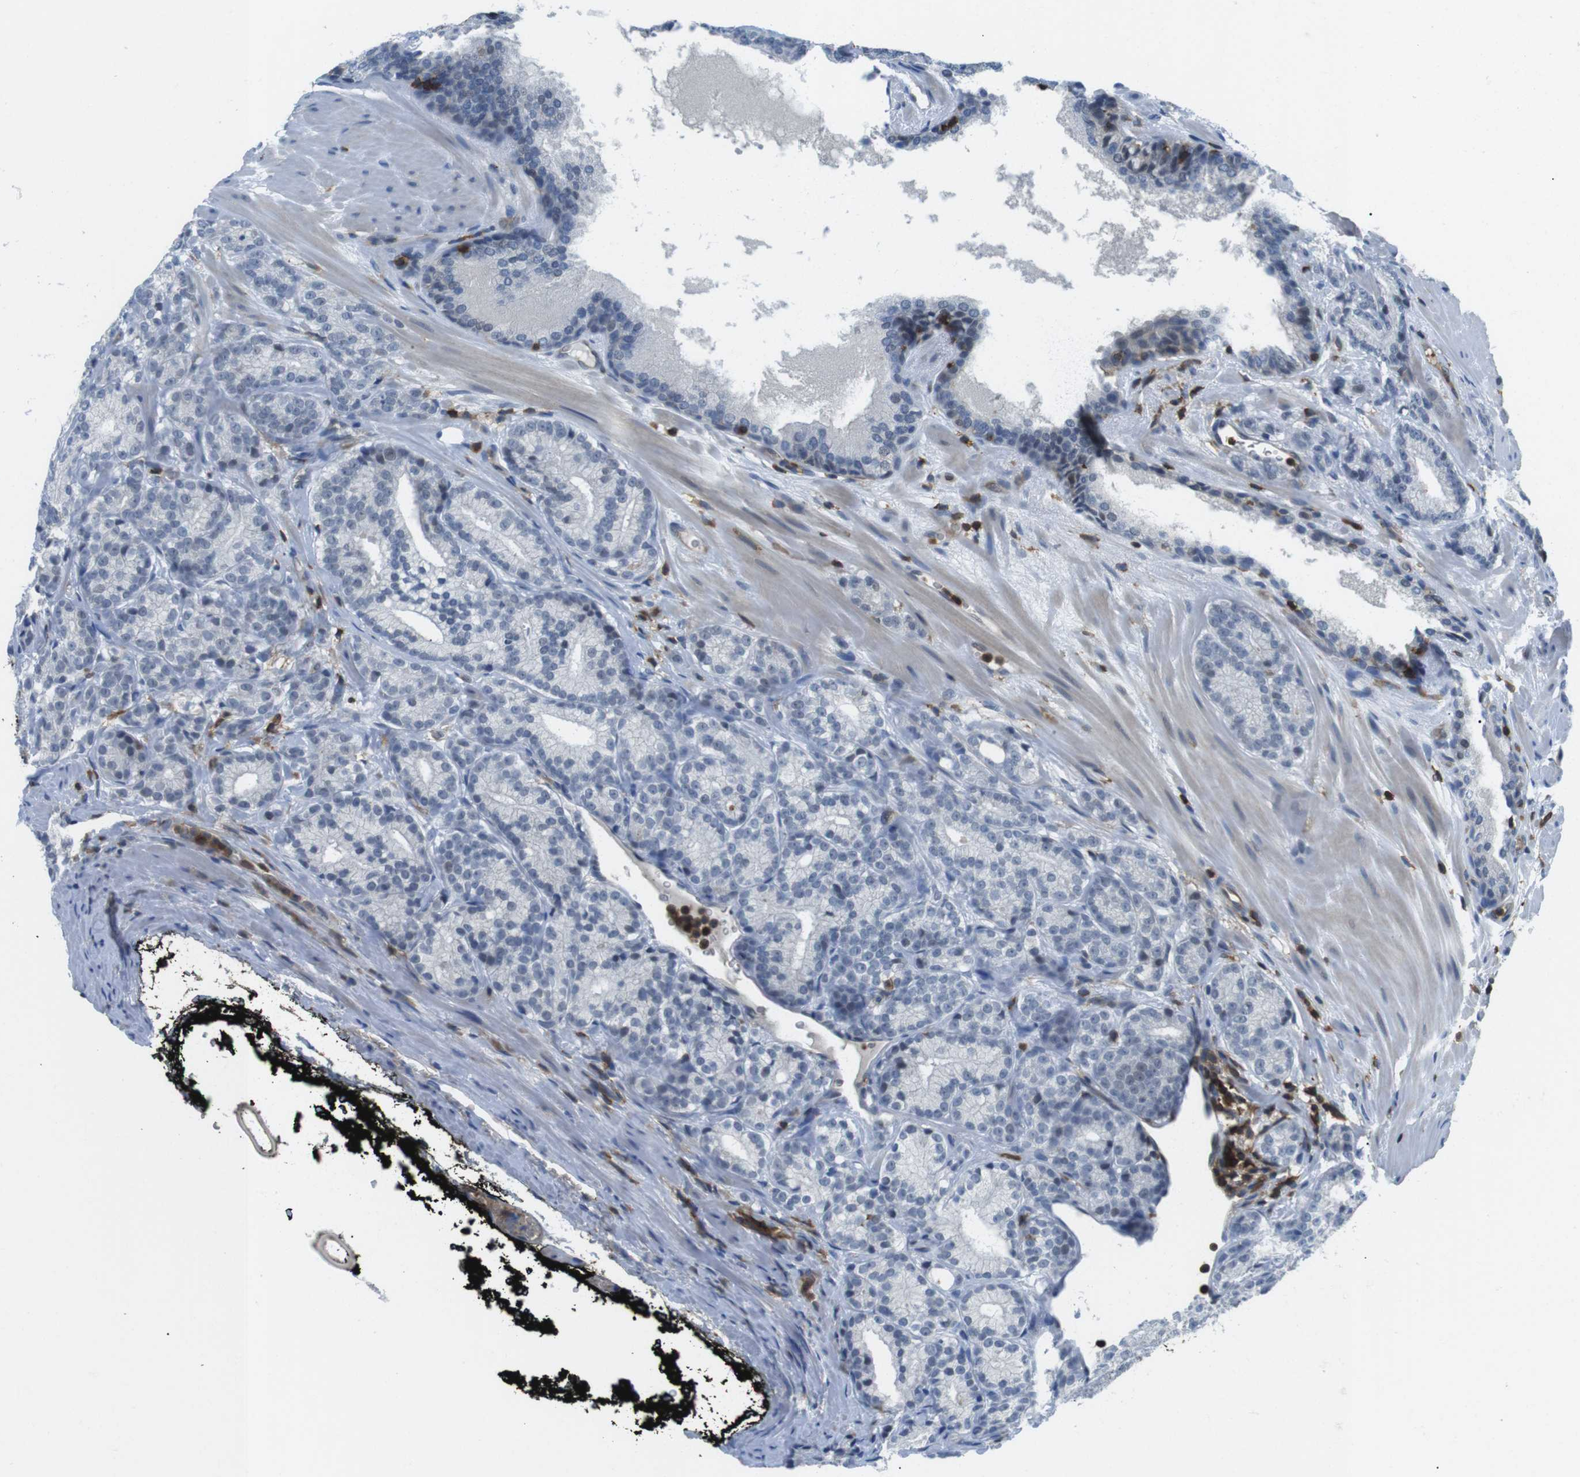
{"staining": {"intensity": "negative", "quantity": "none", "location": "none"}, "tissue": "prostate cancer", "cell_type": "Tumor cells", "image_type": "cancer", "snomed": [{"axis": "morphology", "description": "Adenocarcinoma, High grade"}, {"axis": "topography", "description": "Prostate"}], "caption": "High power microscopy image of an immunohistochemistry (IHC) micrograph of prostate cancer (high-grade adenocarcinoma), revealing no significant staining in tumor cells. (IHC, brightfield microscopy, high magnification).", "gene": "STK10", "patient": {"sex": "male", "age": 61}}